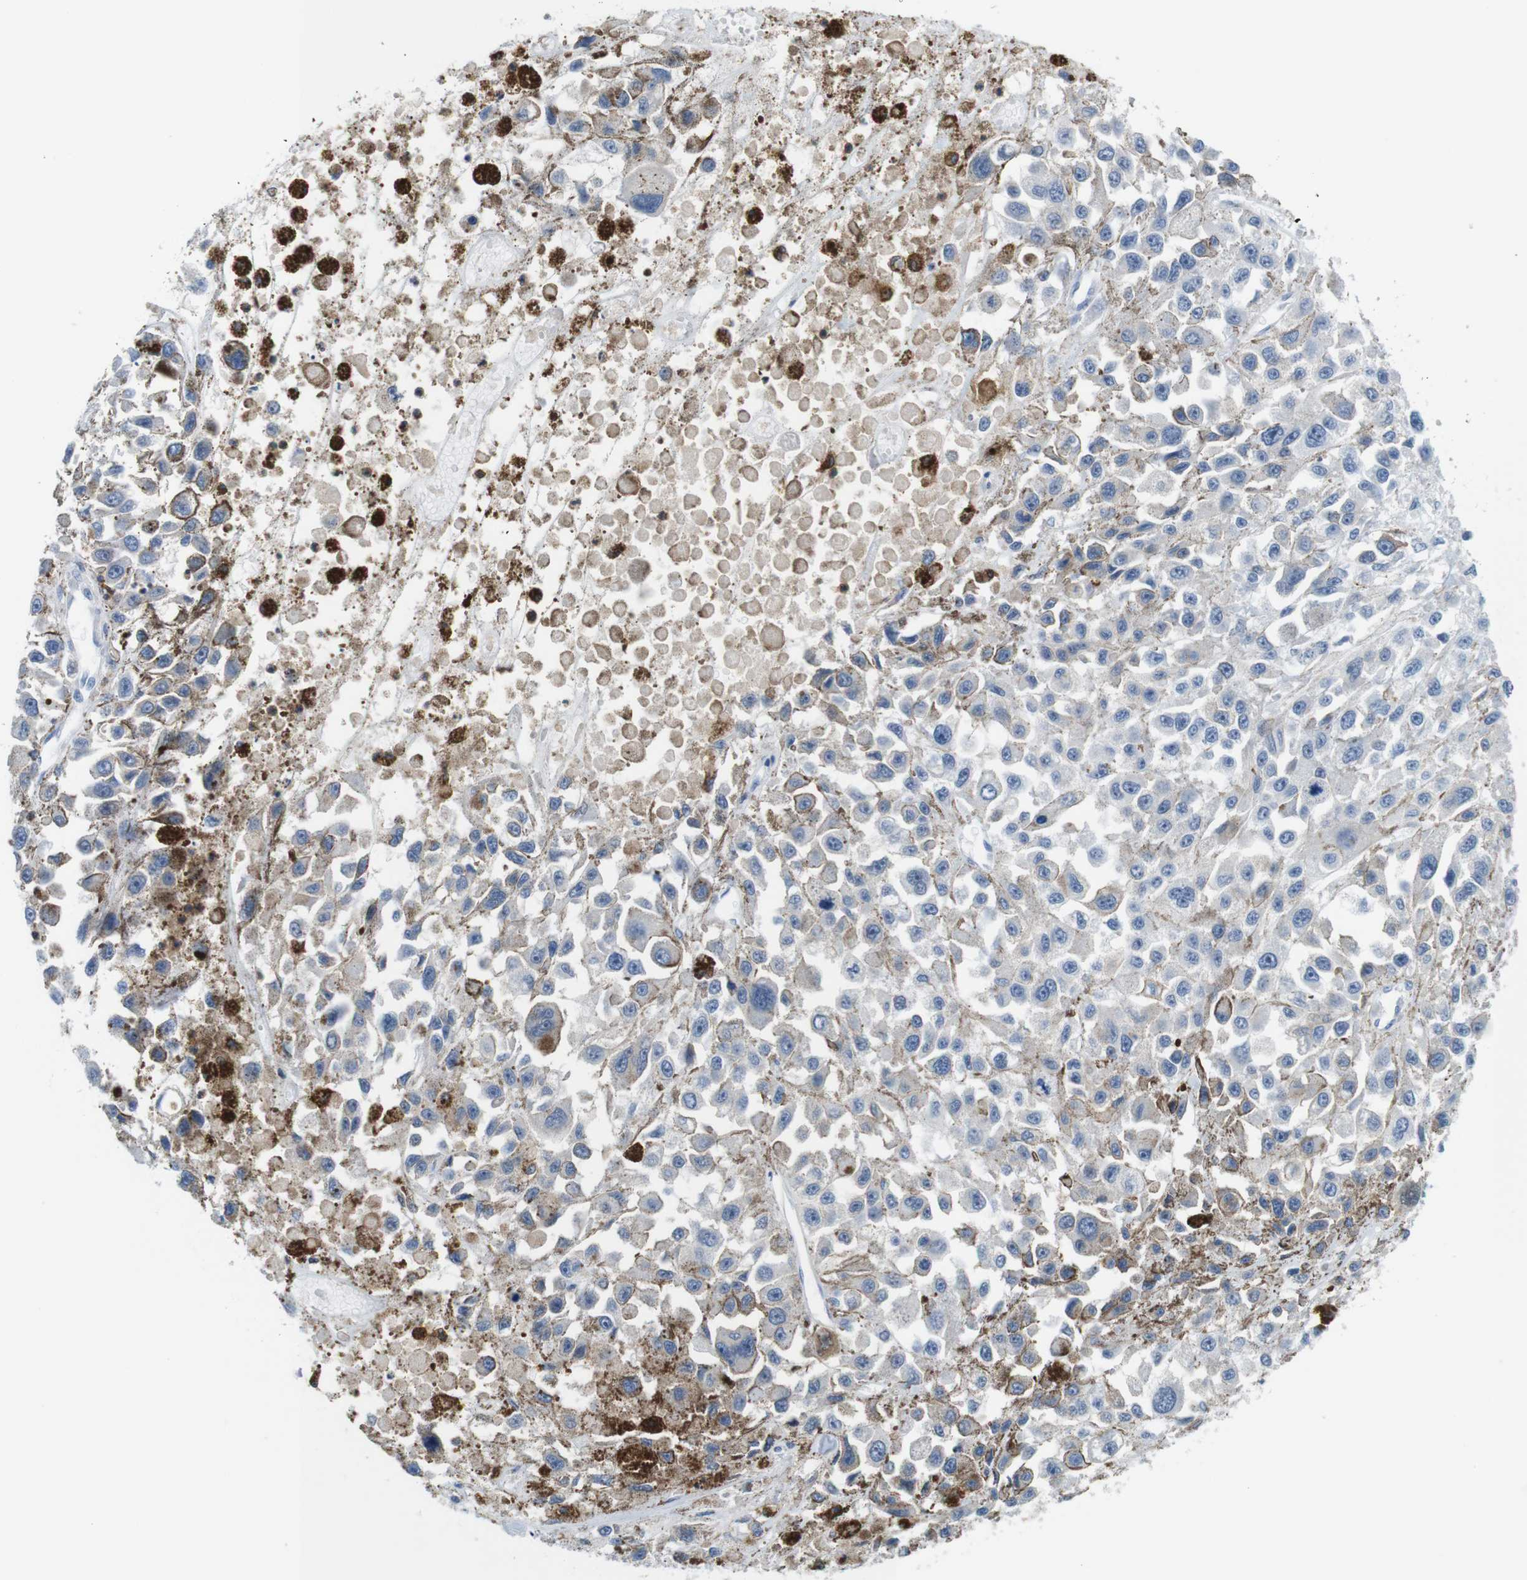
{"staining": {"intensity": "negative", "quantity": "none", "location": "none"}, "tissue": "melanoma", "cell_type": "Tumor cells", "image_type": "cancer", "snomed": [{"axis": "morphology", "description": "Malignant melanoma, Metastatic site"}, {"axis": "topography", "description": "Lymph node"}], "caption": "This is an immunohistochemistry micrograph of human malignant melanoma (metastatic site). There is no staining in tumor cells.", "gene": "CD300C", "patient": {"sex": "male", "age": 59}}